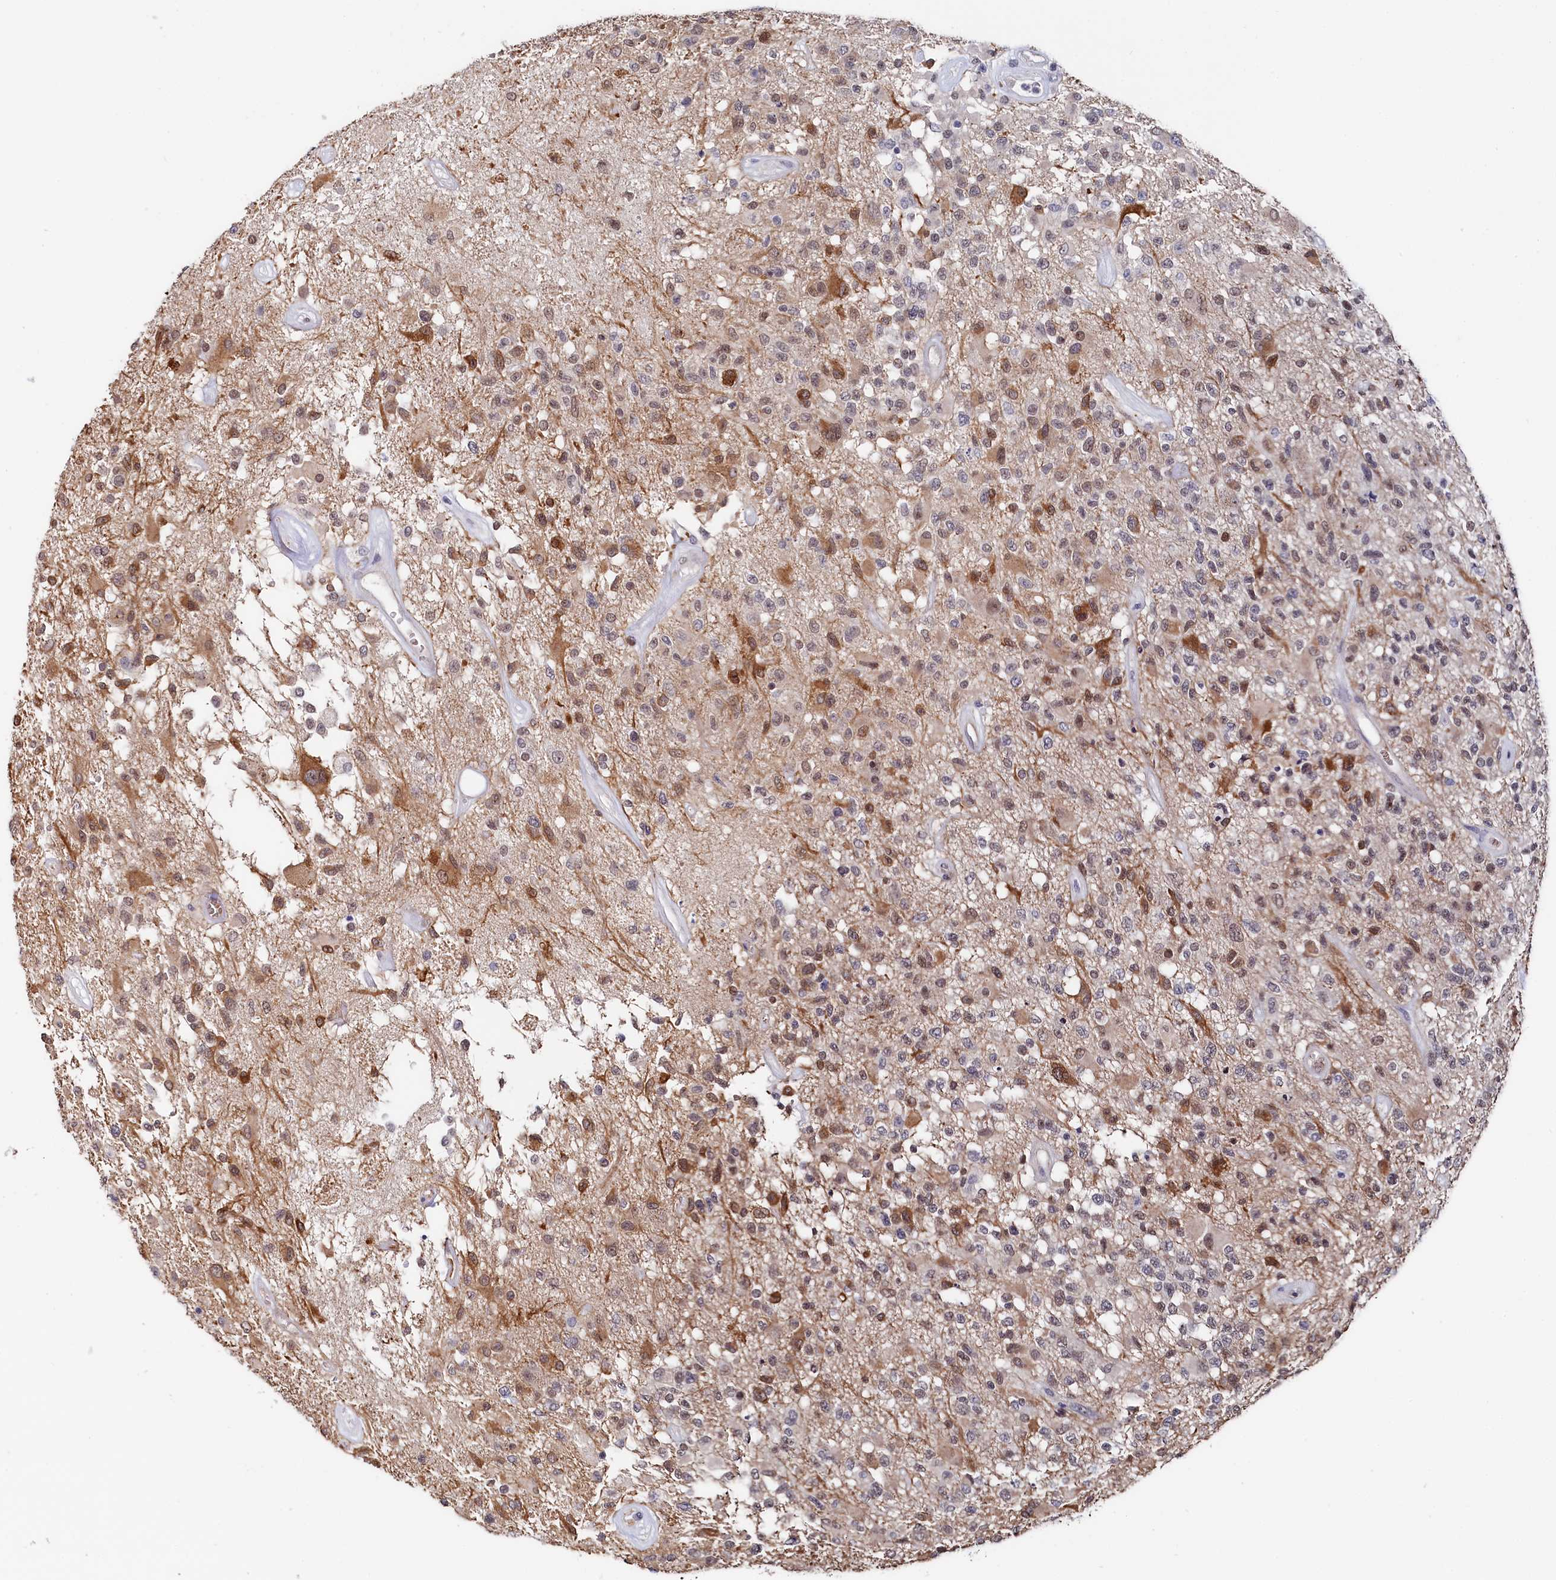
{"staining": {"intensity": "moderate", "quantity": "25%-75%", "location": "cytoplasmic/membranous,nuclear"}, "tissue": "glioma", "cell_type": "Tumor cells", "image_type": "cancer", "snomed": [{"axis": "morphology", "description": "Glioma, malignant, High grade"}, {"axis": "morphology", "description": "Glioblastoma, NOS"}, {"axis": "topography", "description": "Brain"}], "caption": "A brown stain highlights moderate cytoplasmic/membranous and nuclear positivity of a protein in glioblastoma tumor cells. (DAB IHC, brown staining for protein, blue staining for nuclei).", "gene": "TIGD4", "patient": {"sex": "male", "age": 60}}